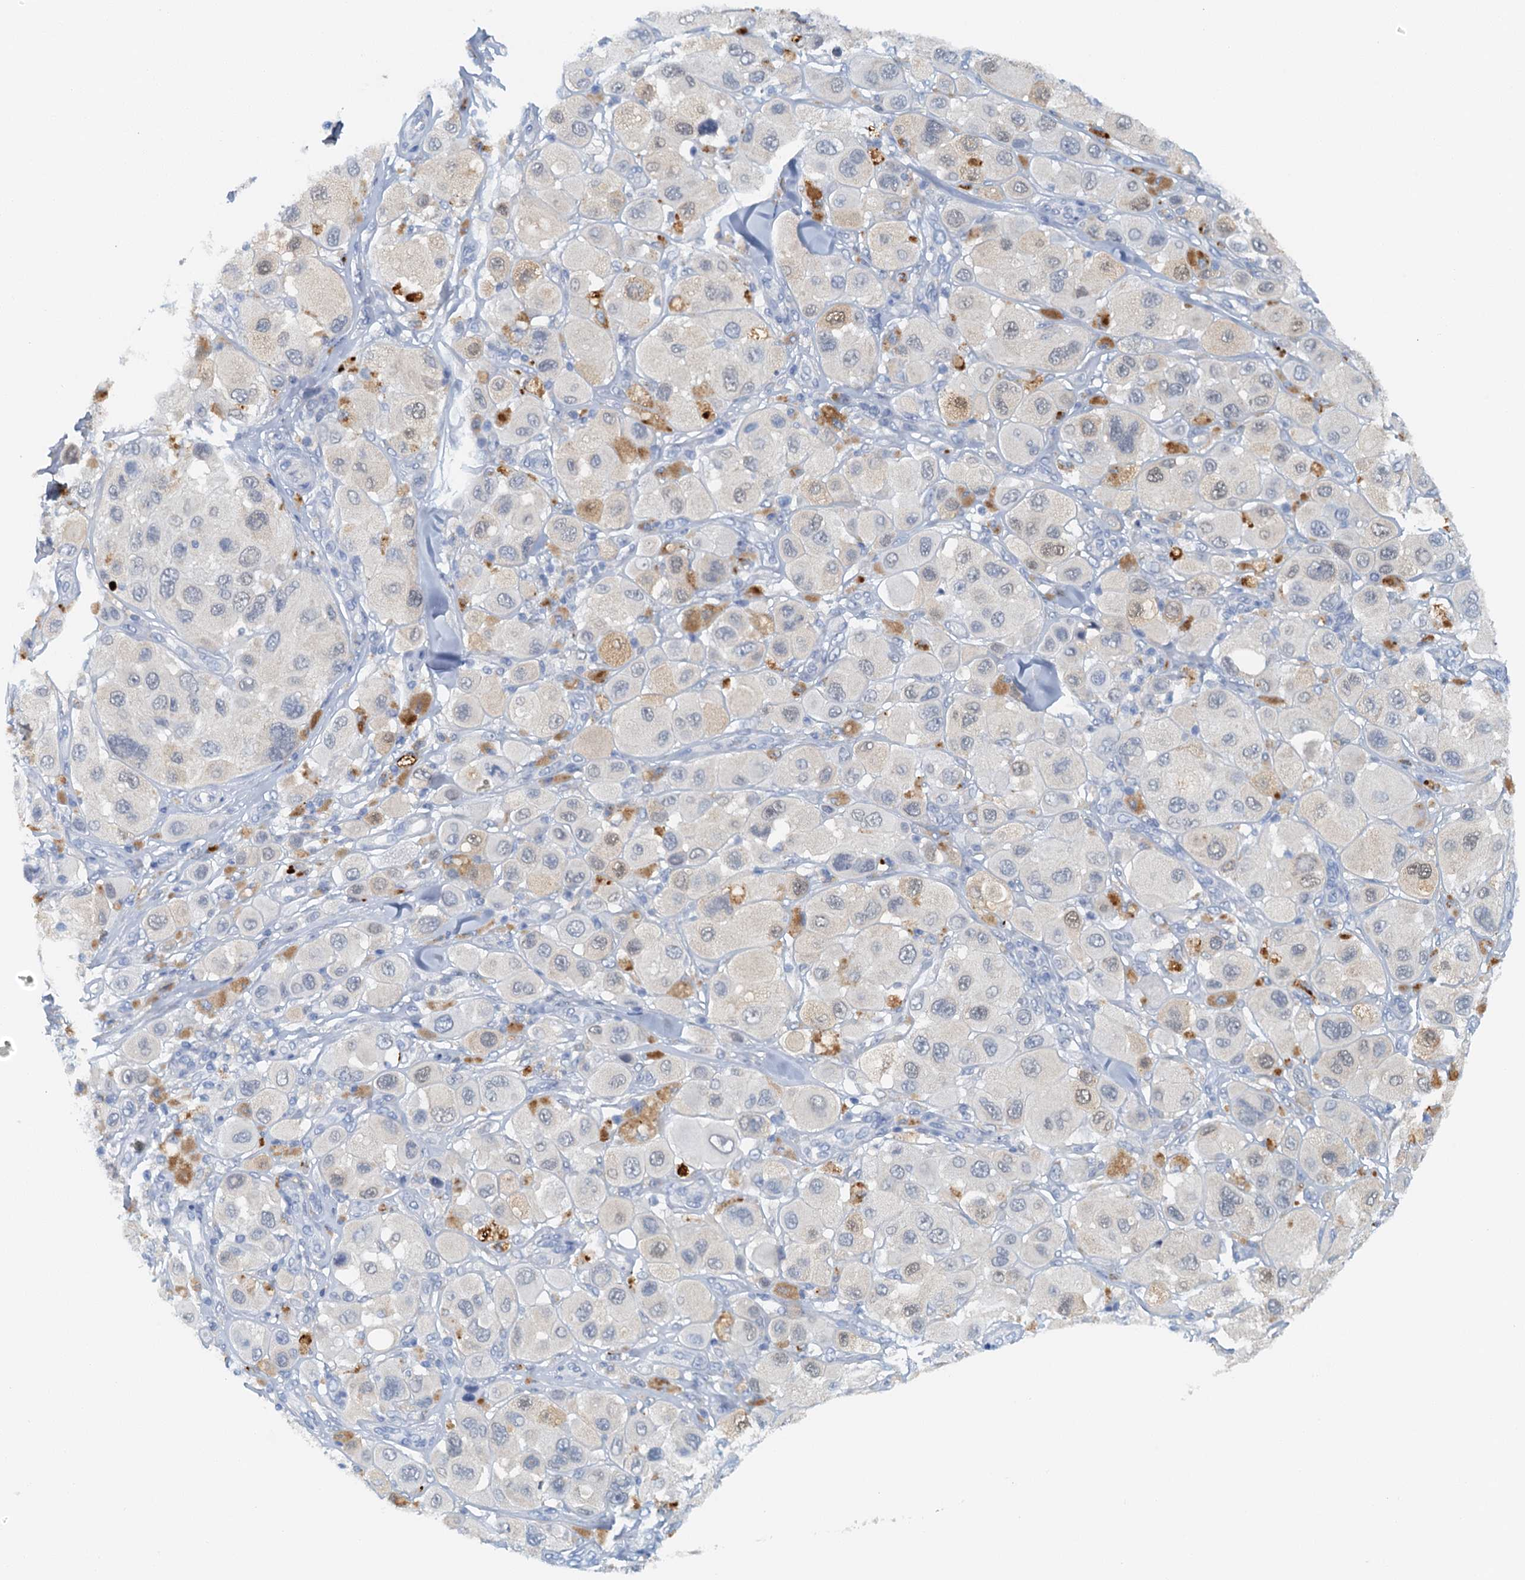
{"staining": {"intensity": "negative", "quantity": "none", "location": "none"}, "tissue": "melanoma", "cell_type": "Tumor cells", "image_type": "cancer", "snomed": [{"axis": "morphology", "description": "Malignant melanoma, Metastatic site"}, {"axis": "topography", "description": "Skin"}], "caption": "This is an IHC micrograph of malignant melanoma (metastatic site). There is no positivity in tumor cells.", "gene": "DTD1", "patient": {"sex": "male", "age": 41}}